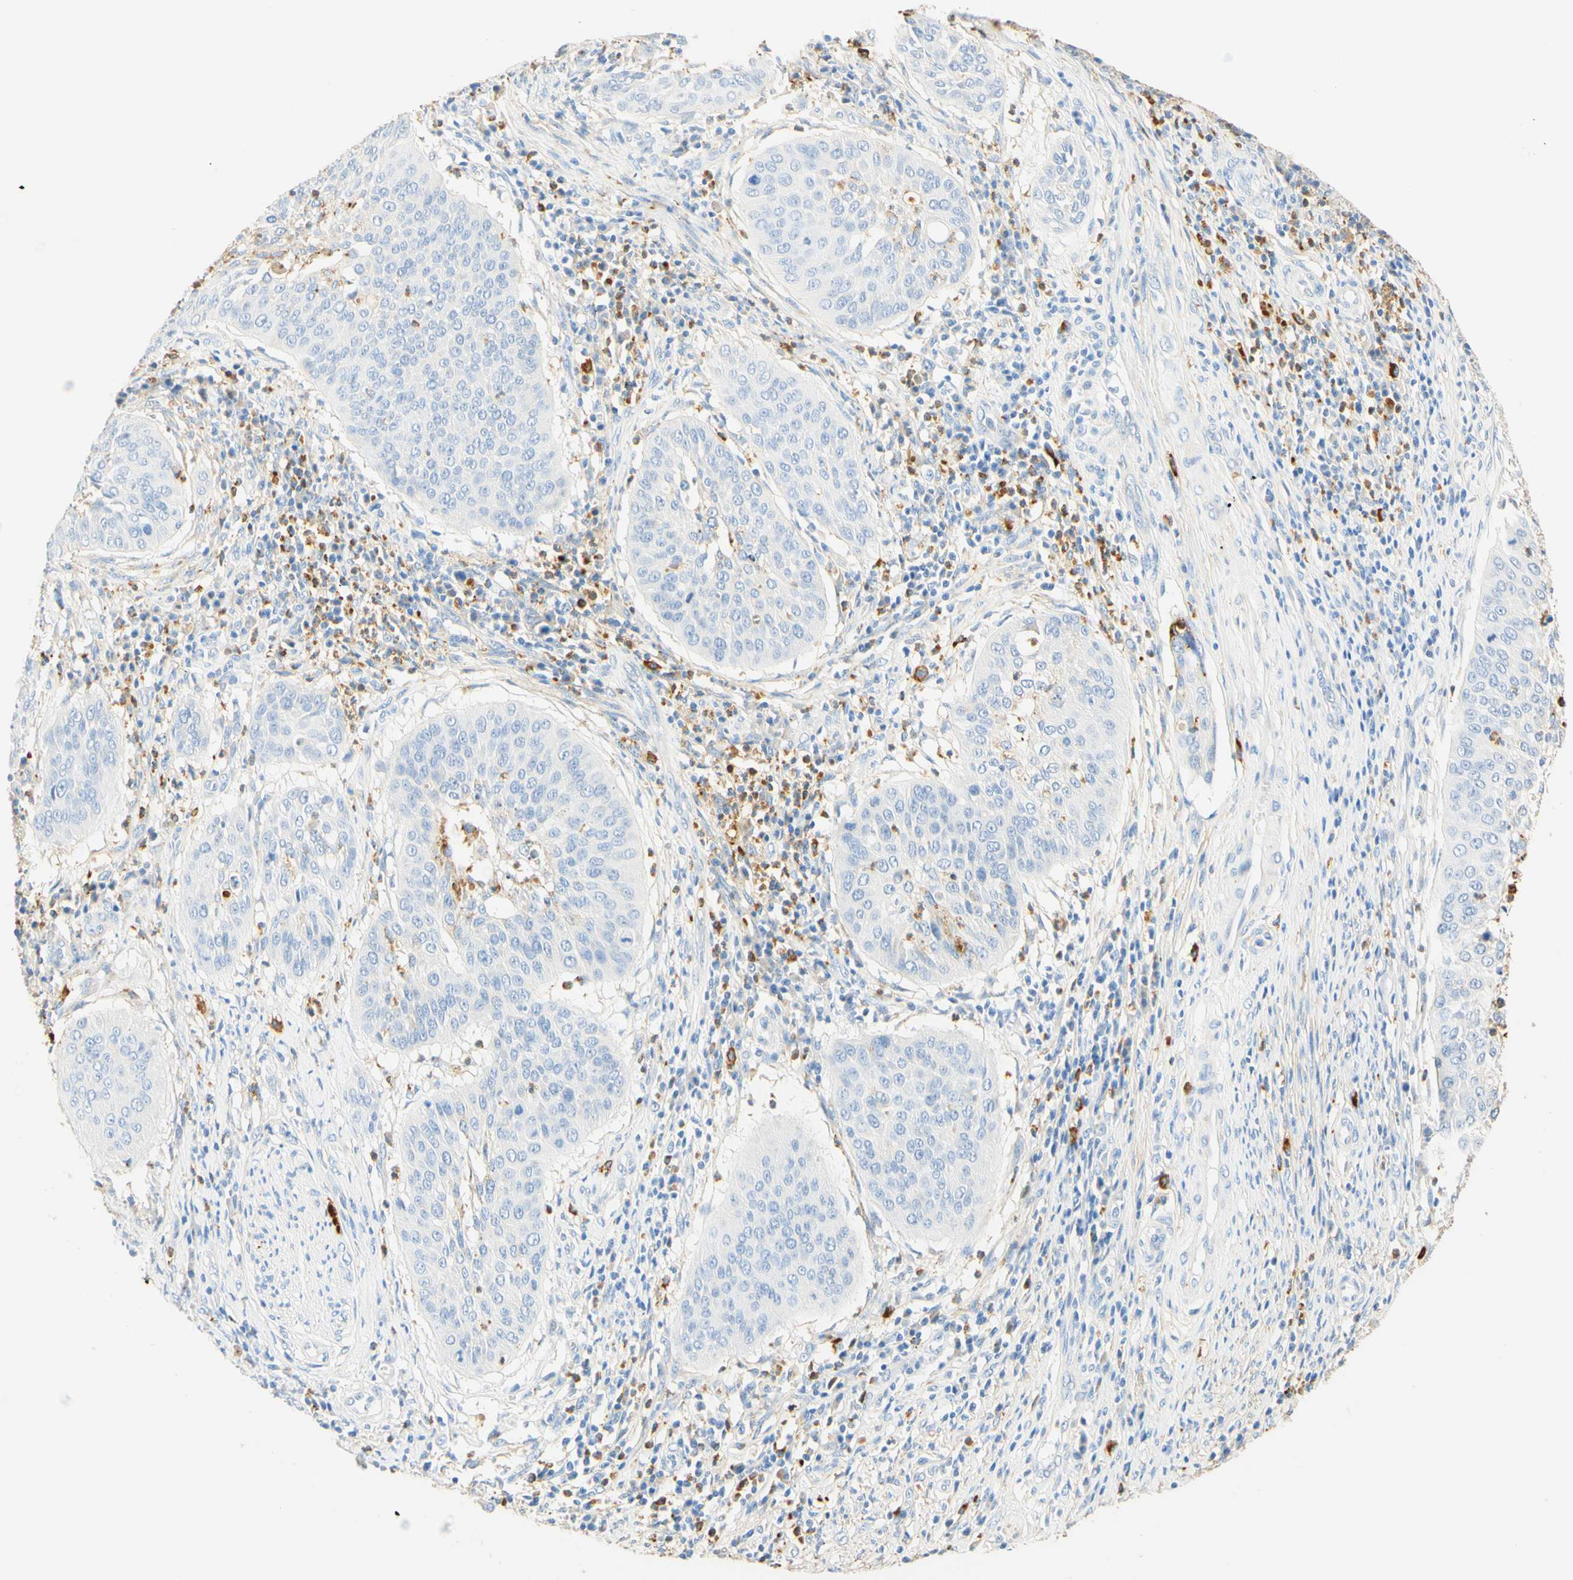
{"staining": {"intensity": "negative", "quantity": "none", "location": "none"}, "tissue": "cervical cancer", "cell_type": "Tumor cells", "image_type": "cancer", "snomed": [{"axis": "morphology", "description": "Normal tissue, NOS"}, {"axis": "morphology", "description": "Squamous cell carcinoma, NOS"}, {"axis": "topography", "description": "Cervix"}], "caption": "Histopathology image shows no protein staining in tumor cells of cervical cancer (squamous cell carcinoma) tissue.", "gene": "CD63", "patient": {"sex": "female", "age": 39}}